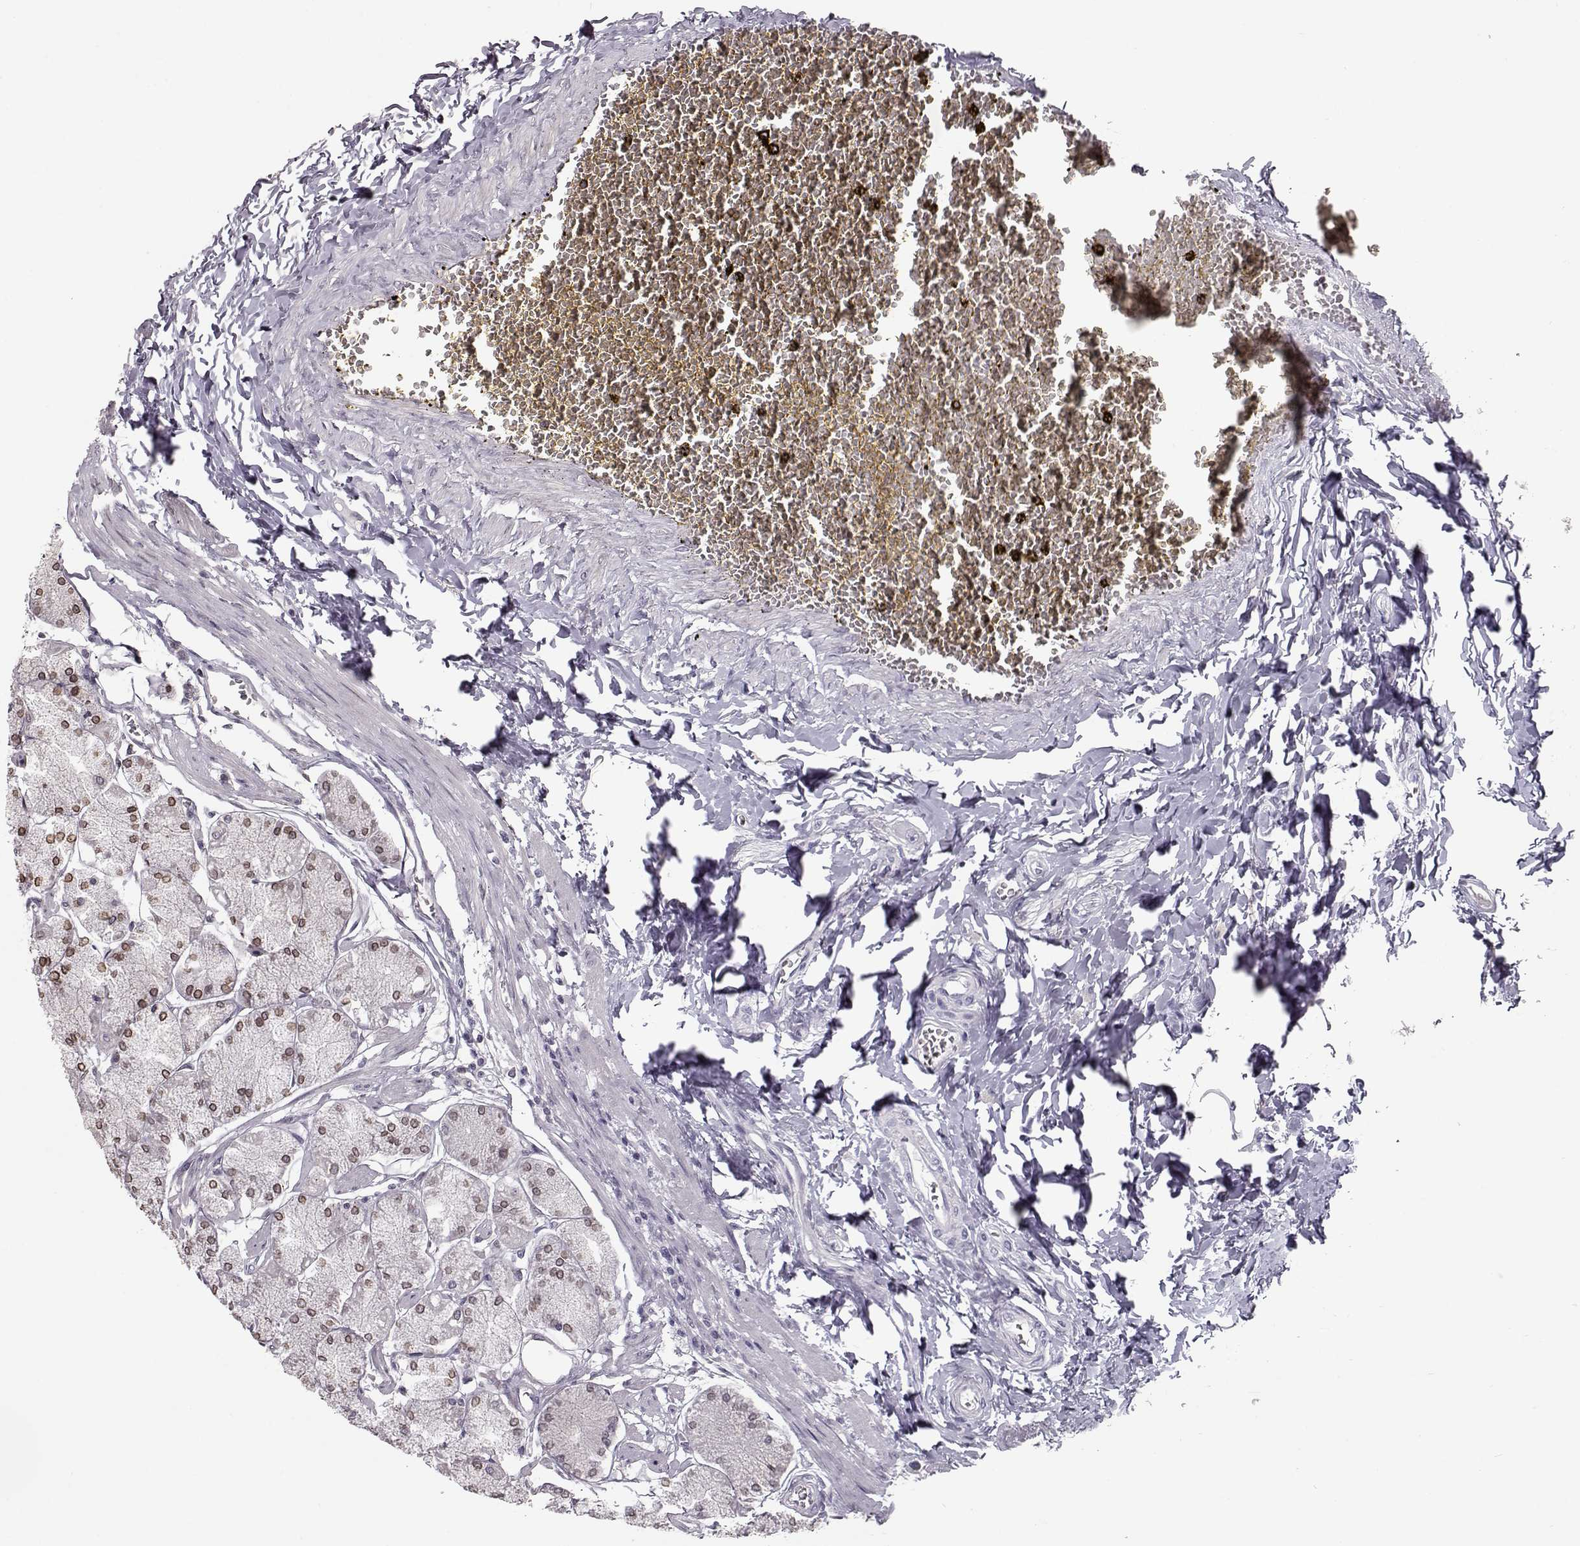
{"staining": {"intensity": "moderate", "quantity": "<25%", "location": "cytoplasmic/membranous,nuclear"}, "tissue": "stomach", "cell_type": "Glandular cells", "image_type": "normal", "snomed": [{"axis": "morphology", "description": "Normal tissue, NOS"}, {"axis": "topography", "description": "Stomach, upper"}], "caption": "The immunohistochemical stain highlights moderate cytoplasmic/membranous,nuclear positivity in glandular cells of normal stomach. (Stains: DAB (3,3'-diaminobenzidine) in brown, nuclei in blue, Microscopy: brightfield microscopy at high magnification).", "gene": "NUP37", "patient": {"sex": "male", "age": 60}}